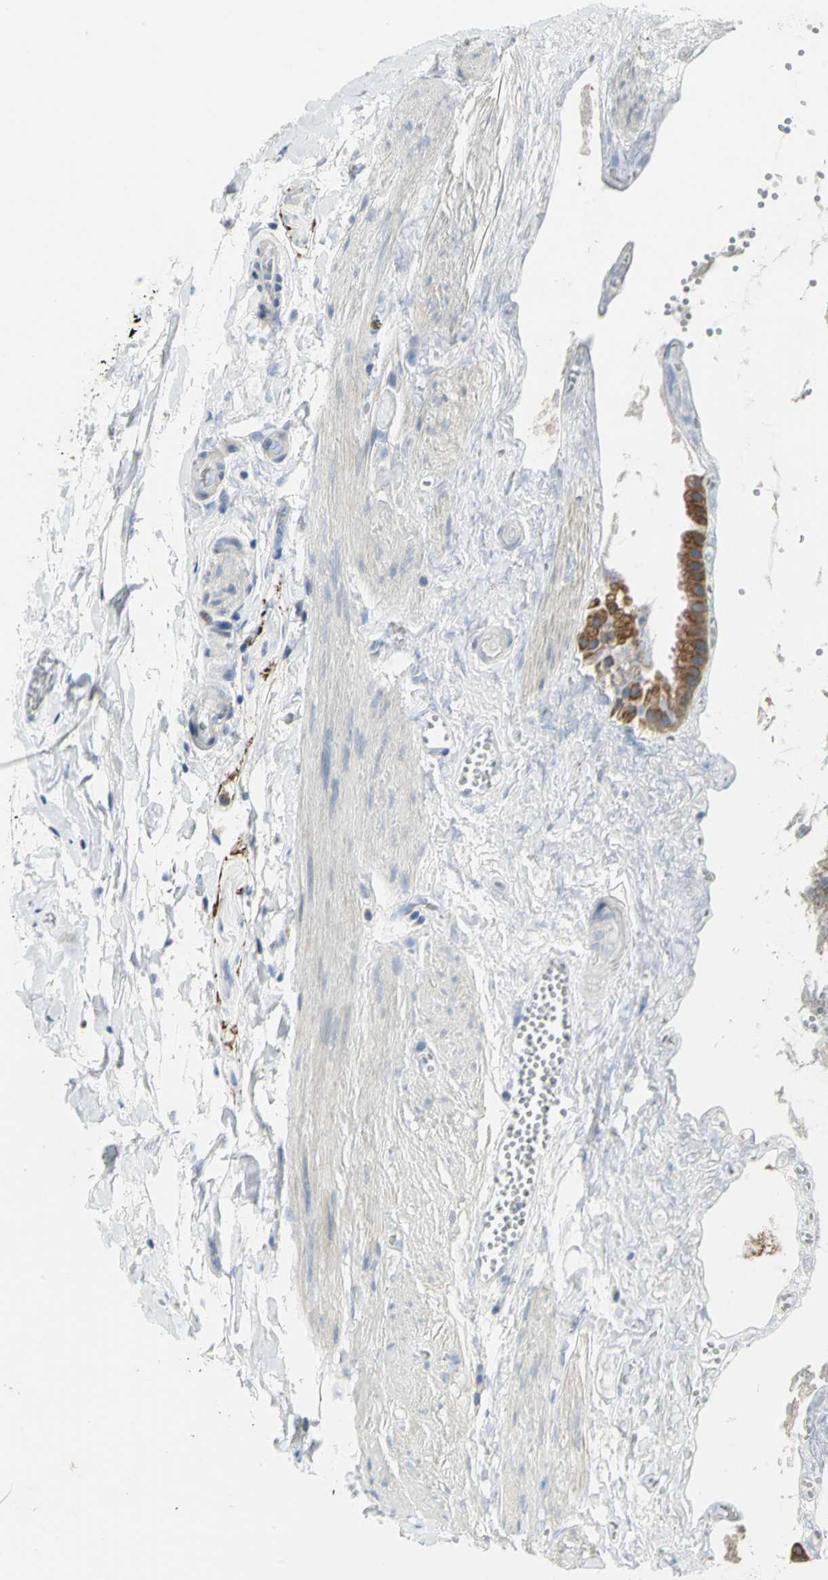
{"staining": {"intensity": "moderate", "quantity": ">75%", "location": "cytoplasmic/membranous"}, "tissue": "gallbladder", "cell_type": "Glandular cells", "image_type": "normal", "snomed": [{"axis": "morphology", "description": "Normal tissue, NOS"}, {"axis": "topography", "description": "Gallbladder"}], "caption": "Immunohistochemical staining of benign human gallbladder reveals moderate cytoplasmic/membranous protein expression in about >75% of glandular cells.", "gene": "SDF2L1", "patient": {"sex": "female", "age": 63}}